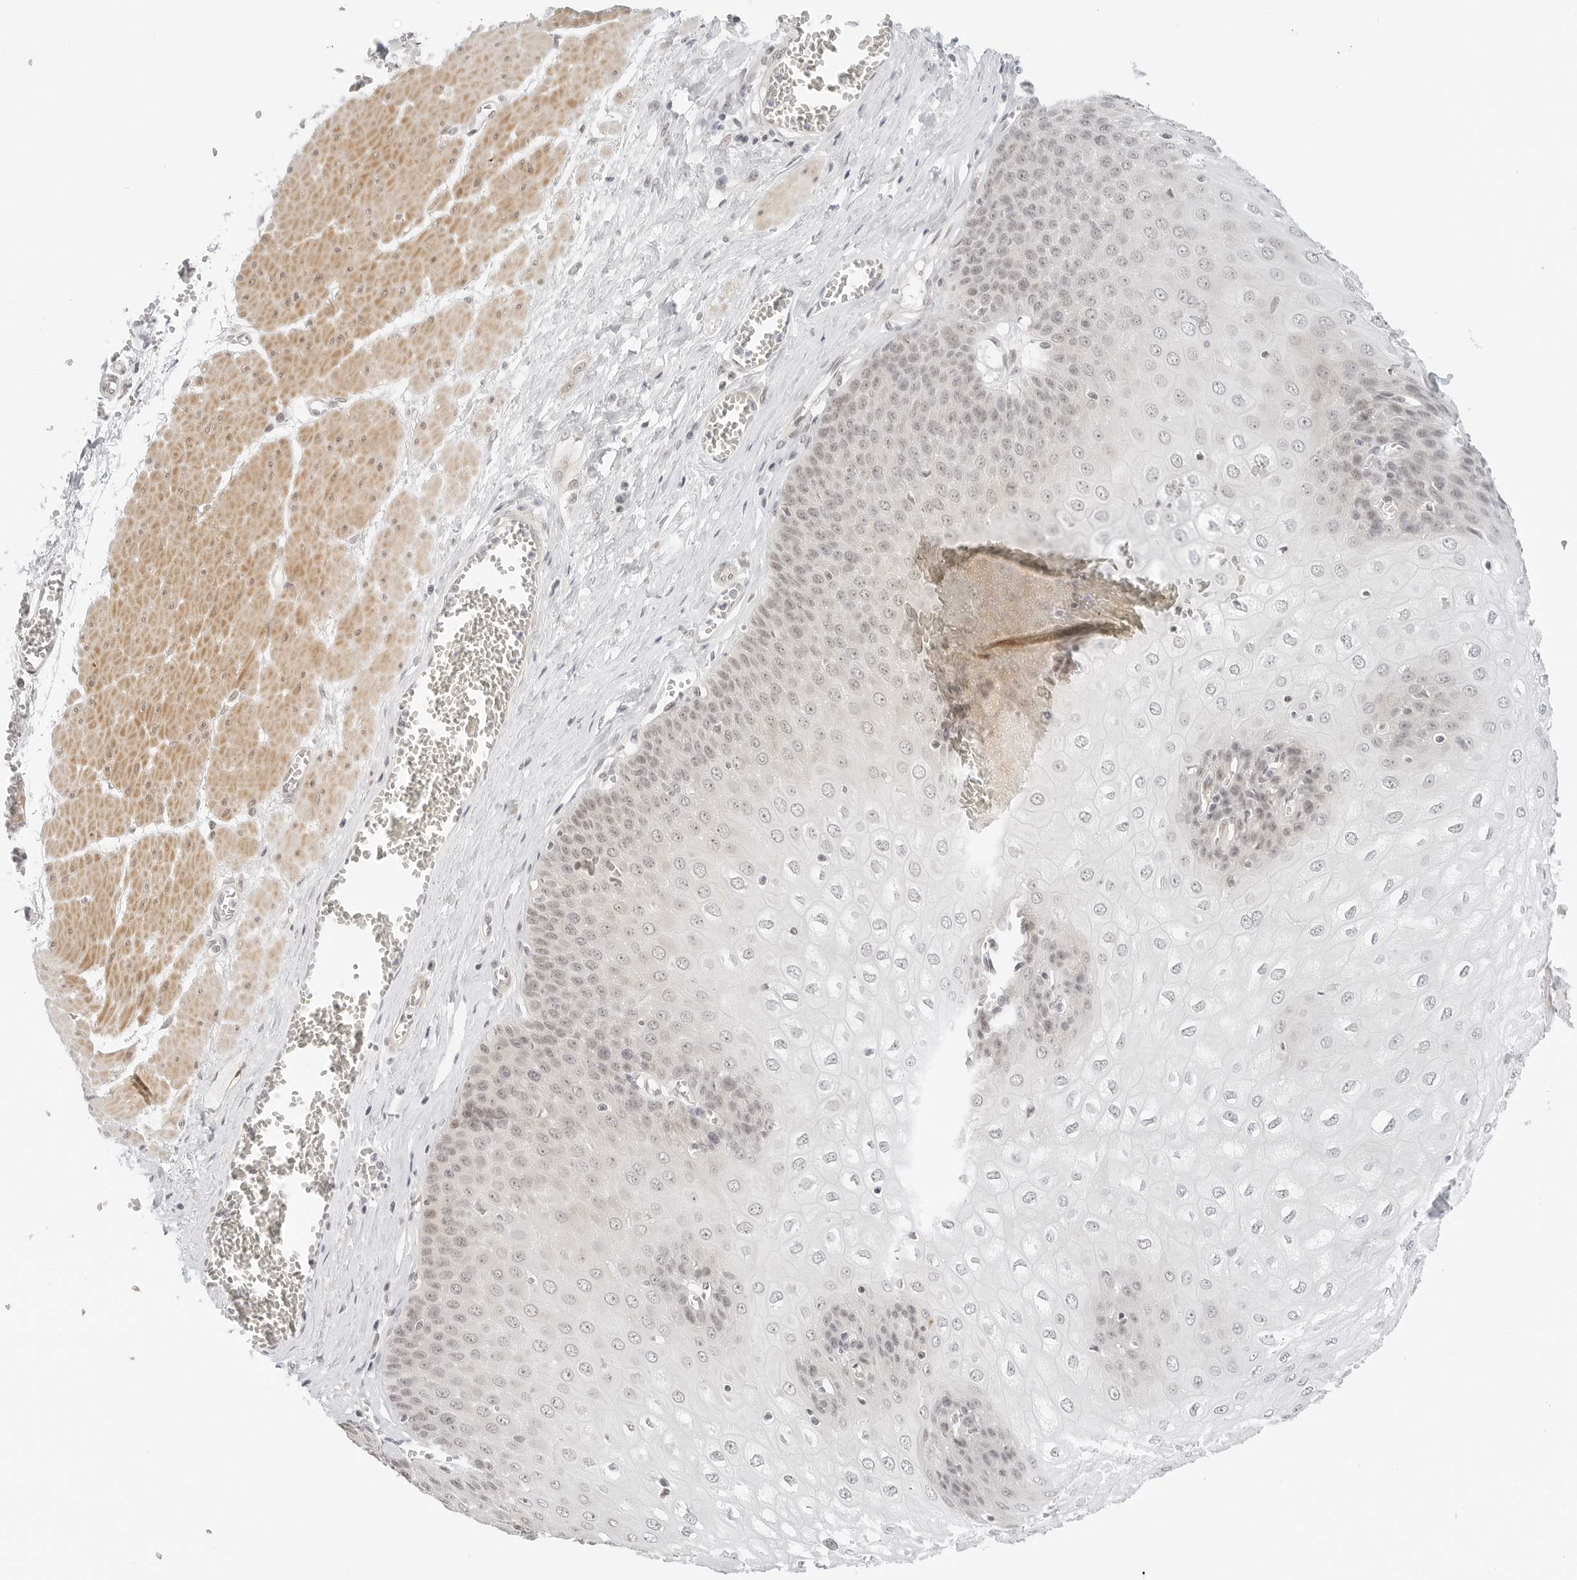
{"staining": {"intensity": "weak", "quantity": "25%-75%", "location": "nuclear"}, "tissue": "esophagus", "cell_type": "Squamous epithelial cells", "image_type": "normal", "snomed": [{"axis": "morphology", "description": "Normal tissue, NOS"}, {"axis": "topography", "description": "Esophagus"}], "caption": "About 25%-75% of squamous epithelial cells in benign esophagus show weak nuclear protein staining as visualized by brown immunohistochemical staining.", "gene": "NEO1", "patient": {"sex": "male", "age": 60}}